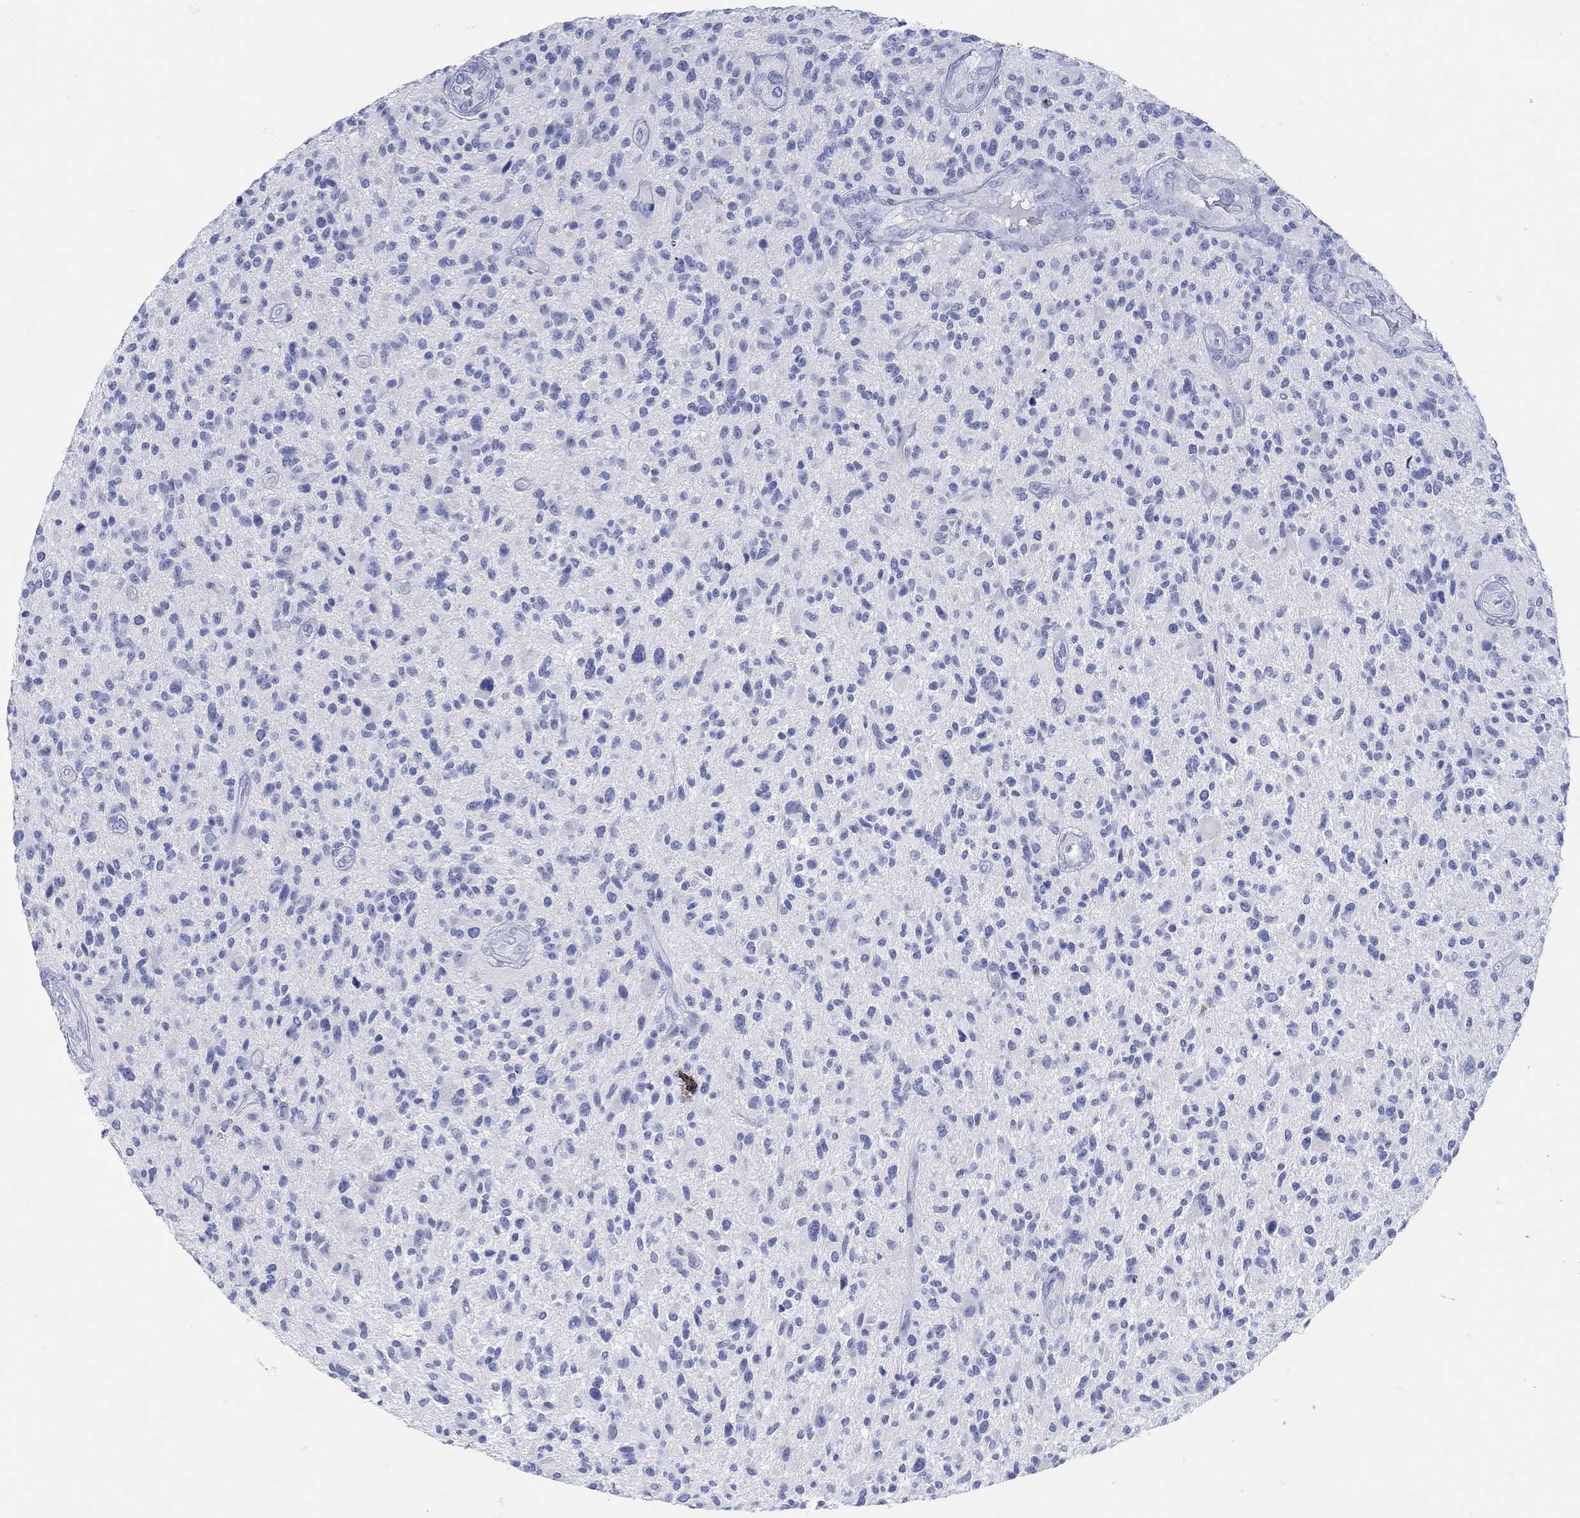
{"staining": {"intensity": "negative", "quantity": "none", "location": "none"}, "tissue": "glioma", "cell_type": "Tumor cells", "image_type": "cancer", "snomed": [{"axis": "morphology", "description": "Glioma, malignant, High grade"}, {"axis": "topography", "description": "Brain"}], "caption": "A micrograph of human glioma is negative for staining in tumor cells. Nuclei are stained in blue.", "gene": "AK8", "patient": {"sex": "male", "age": 47}}